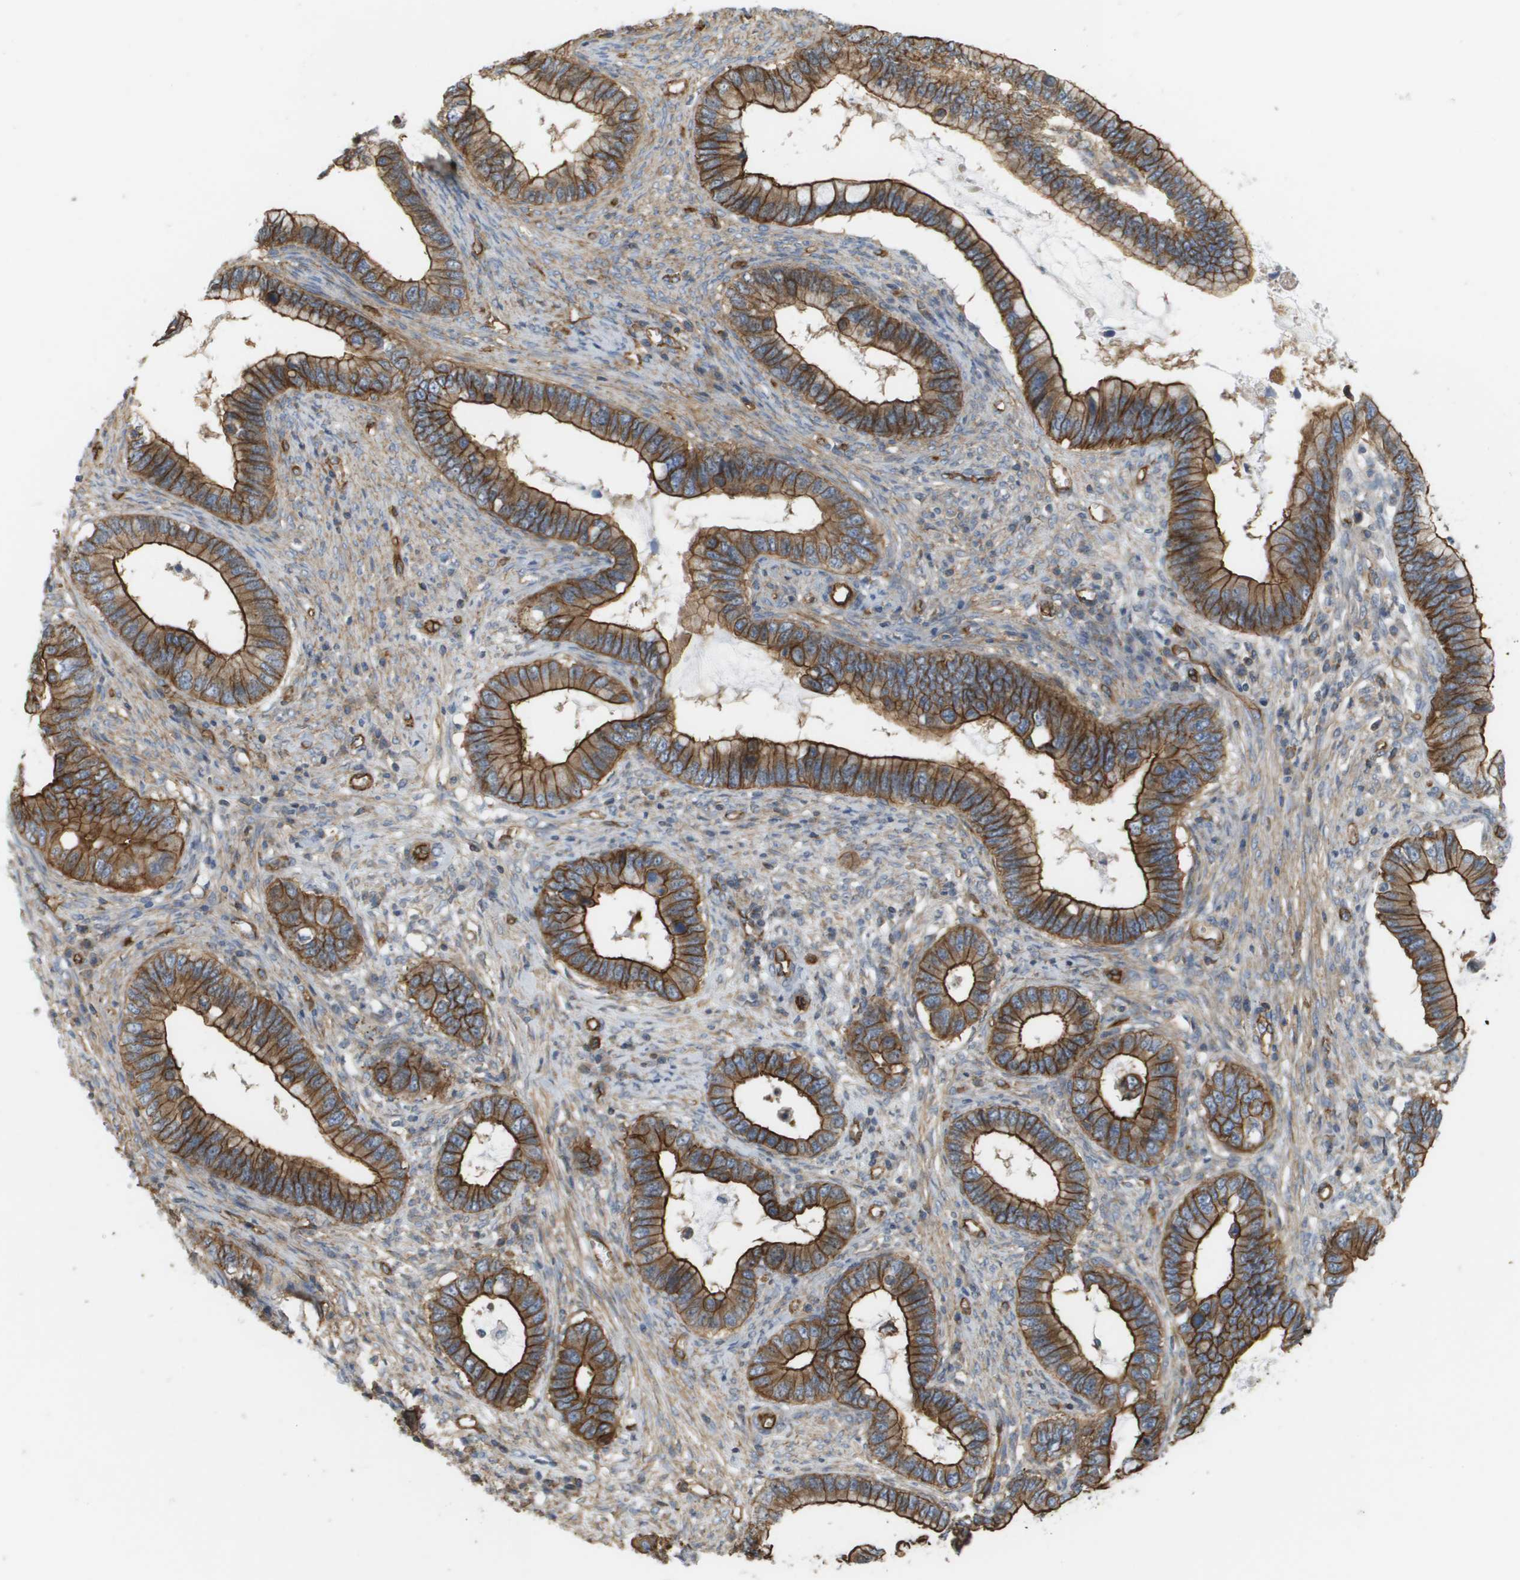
{"staining": {"intensity": "strong", "quantity": ">75%", "location": "cytoplasmic/membranous"}, "tissue": "cervical cancer", "cell_type": "Tumor cells", "image_type": "cancer", "snomed": [{"axis": "morphology", "description": "Adenocarcinoma, NOS"}, {"axis": "topography", "description": "Cervix"}], "caption": "A histopathology image of cervical cancer (adenocarcinoma) stained for a protein demonstrates strong cytoplasmic/membranous brown staining in tumor cells. Using DAB (3,3'-diaminobenzidine) (brown) and hematoxylin (blue) stains, captured at high magnification using brightfield microscopy.", "gene": "SGMS2", "patient": {"sex": "female", "age": 44}}